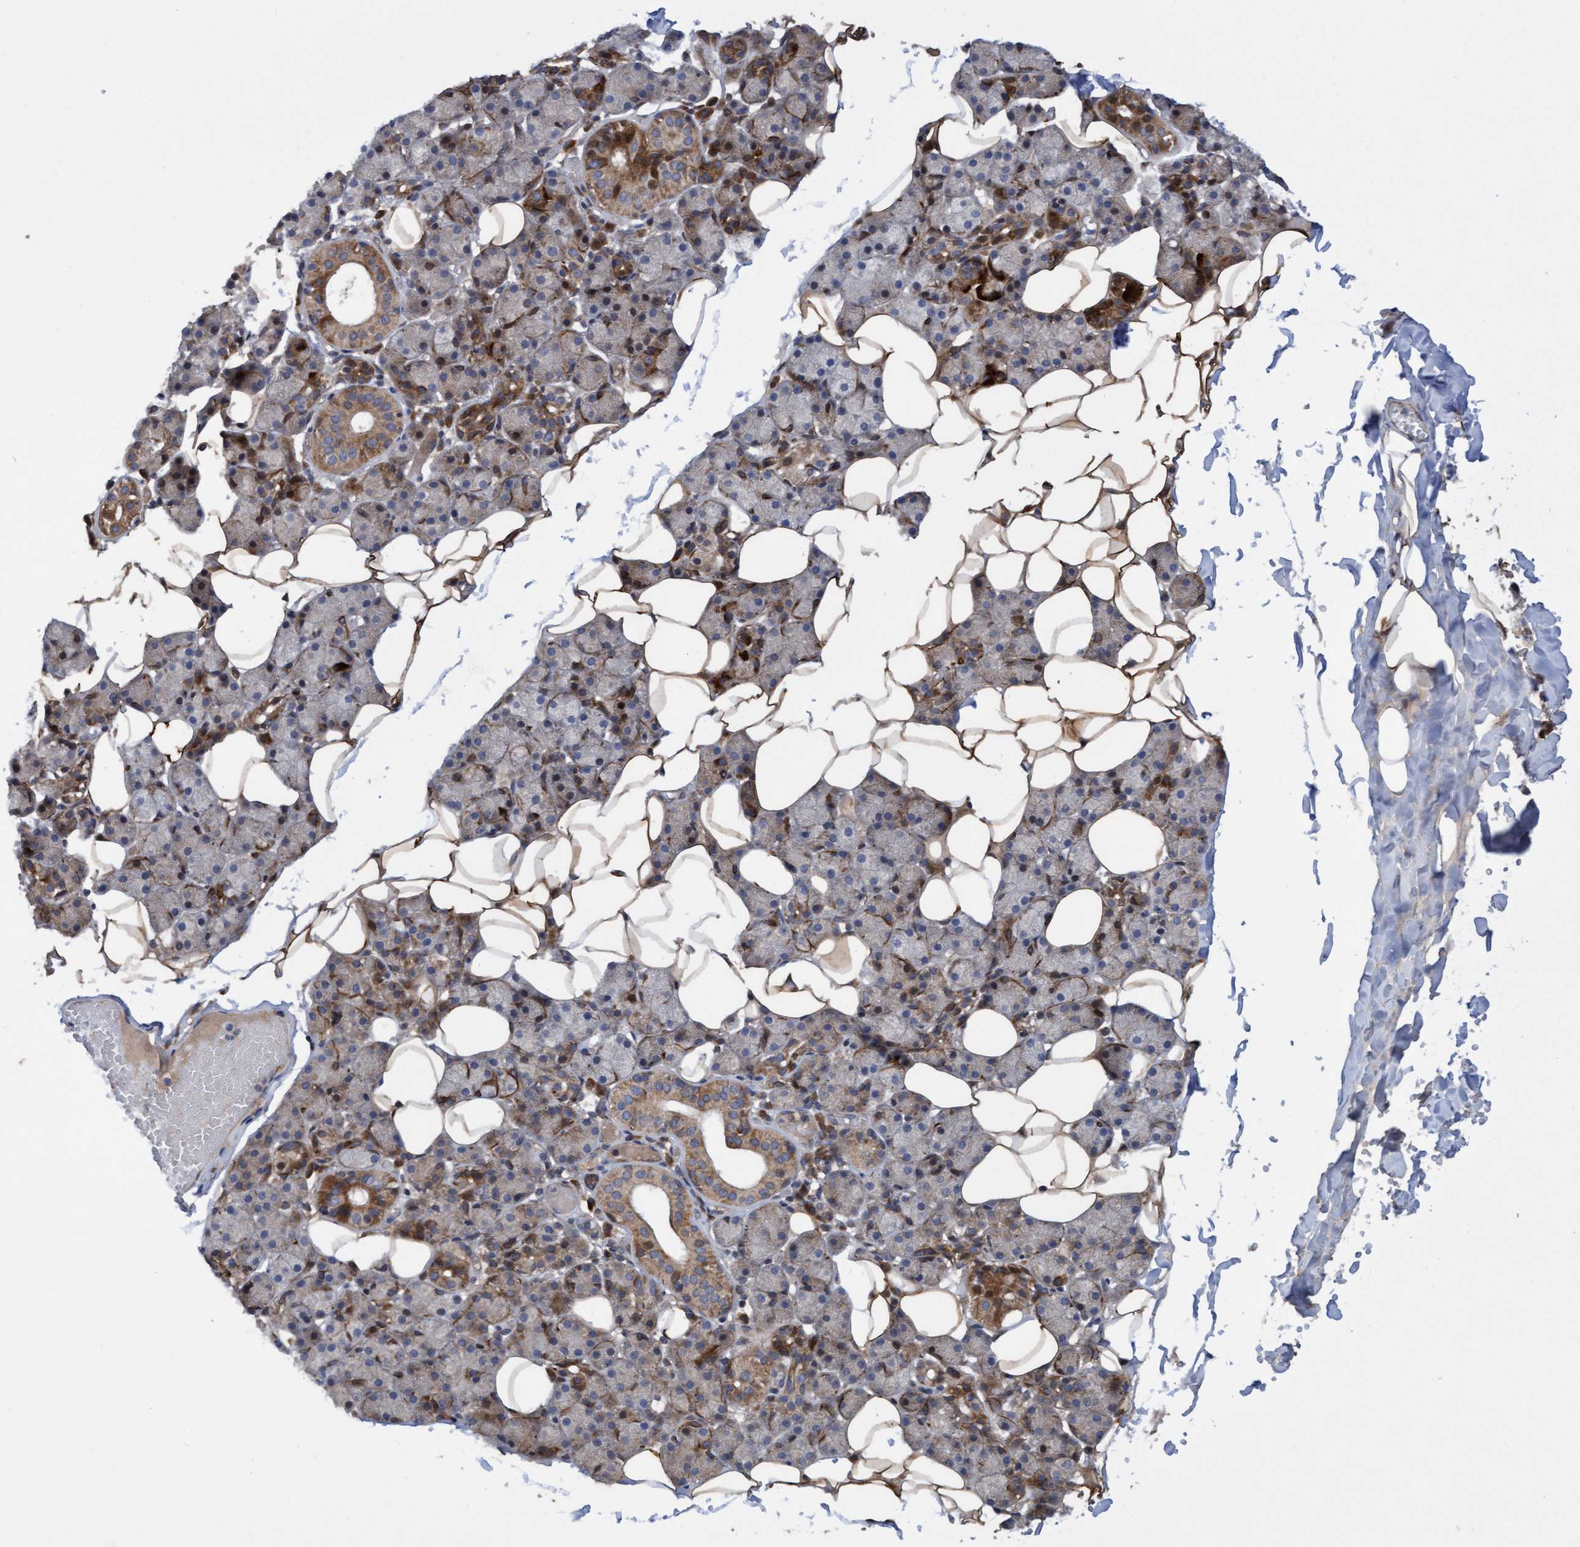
{"staining": {"intensity": "moderate", "quantity": "25%-75%", "location": "cytoplasmic/membranous"}, "tissue": "salivary gland", "cell_type": "Glandular cells", "image_type": "normal", "snomed": [{"axis": "morphology", "description": "Normal tissue, NOS"}, {"axis": "topography", "description": "Salivary gland"}], "caption": "Immunohistochemistry photomicrograph of normal salivary gland: human salivary gland stained using immunohistochemistry (IHC) exhibits medium levels of moderate protein expression localized specifically in the cytoplasmic/membranous of glandular cells, appearing as a cytoplasmic/membranous brown color.", "gene": "ELP5", "patient": {"sex": "female", "age": 33}}